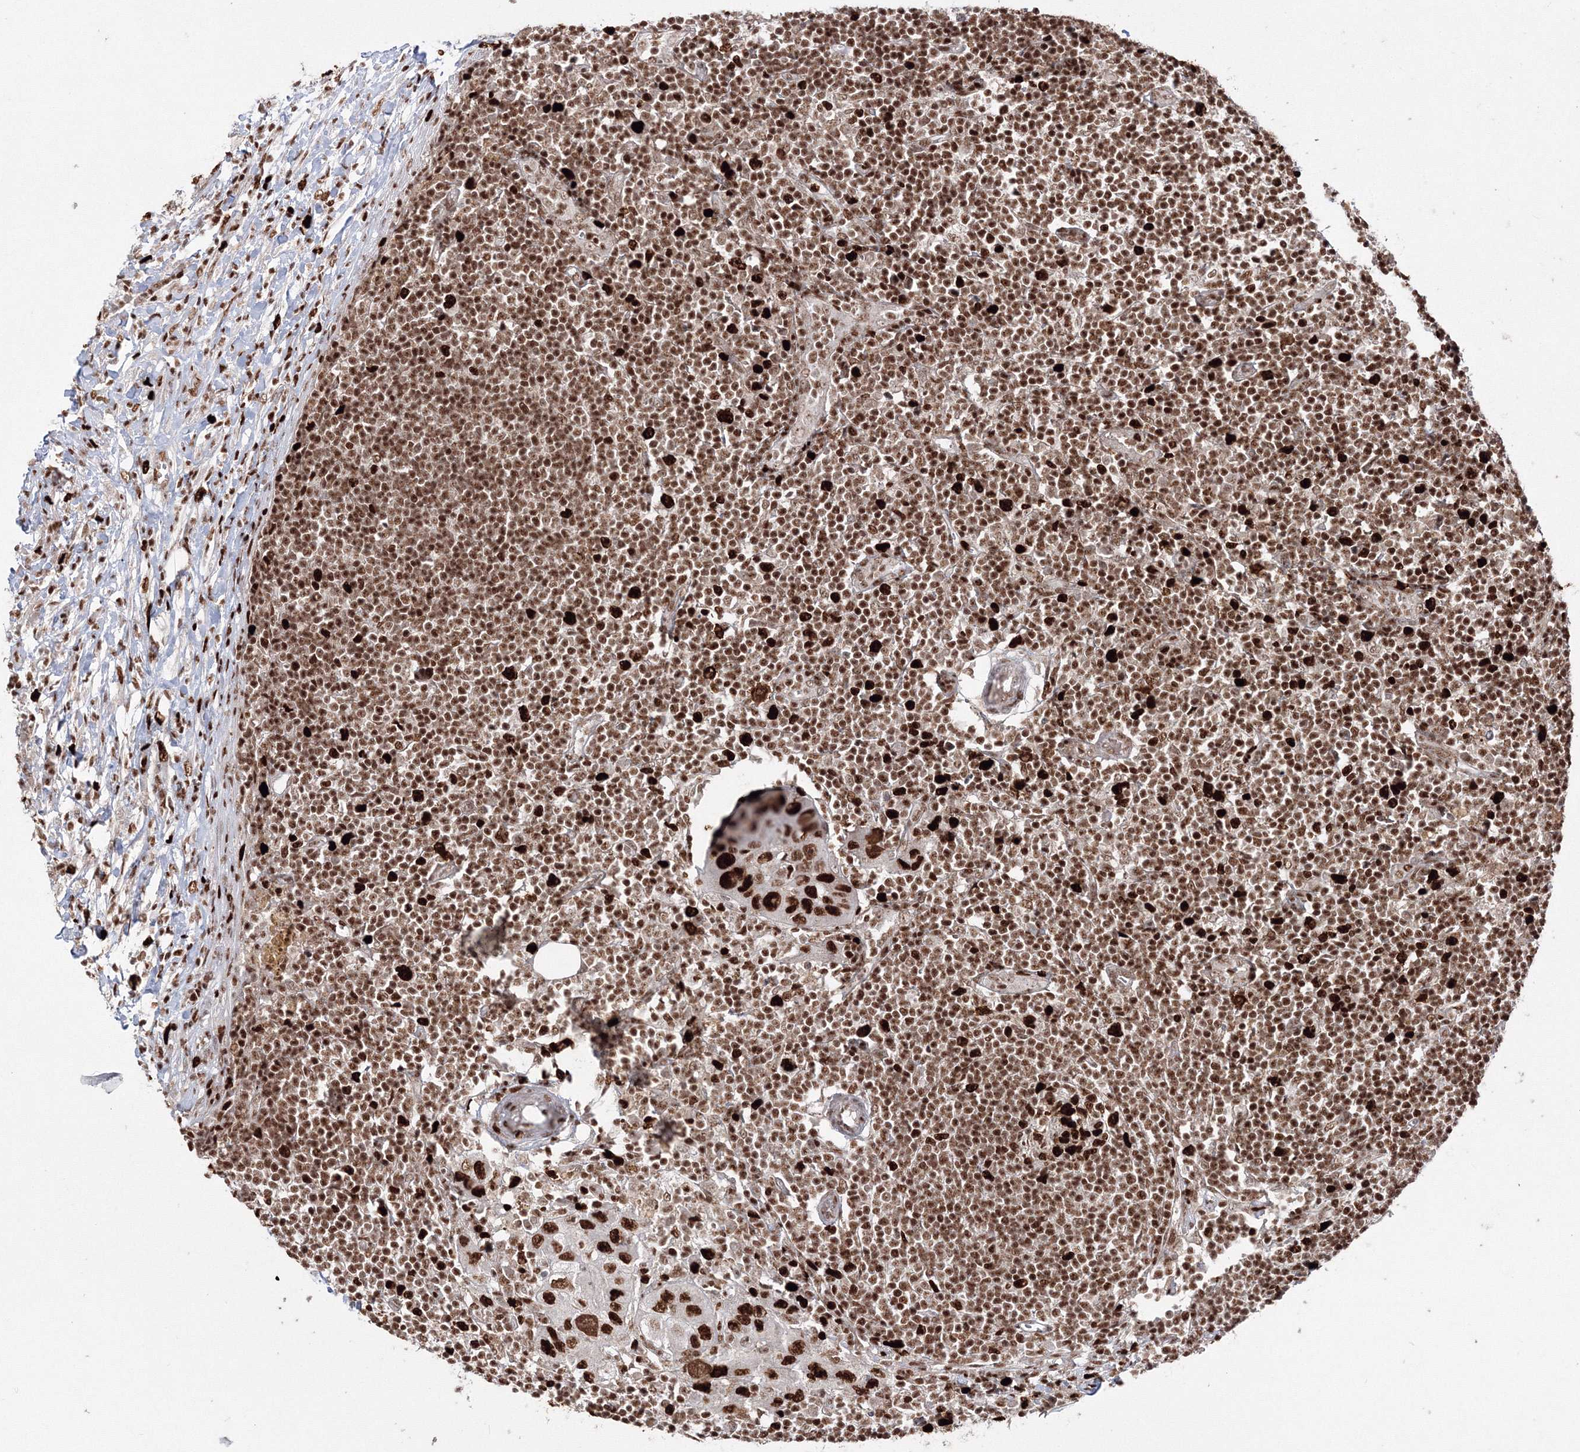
{"staining": {"intensity": "strong", "quantity": ">75%", "location": "nuclear"}, "tissue": "lymph node", "cell_type": "Germinal center cells", "image_type": "normal", "snomed": [{"axis": "morphology", "description": "Normal tissue, NOS"}, {"axis": "morphology", "description": "Squamous cell carcinoma, metastatic, NOS"}, {"axis": "topography", "description": "Lymph node"}], "caption": "Lymph node stained with a brown dye displays strong nuclear positive positivity in approximately >75% of germinal center cells.", "gene": "LIG1", "patient": {"sex": "male", "age": 73}}